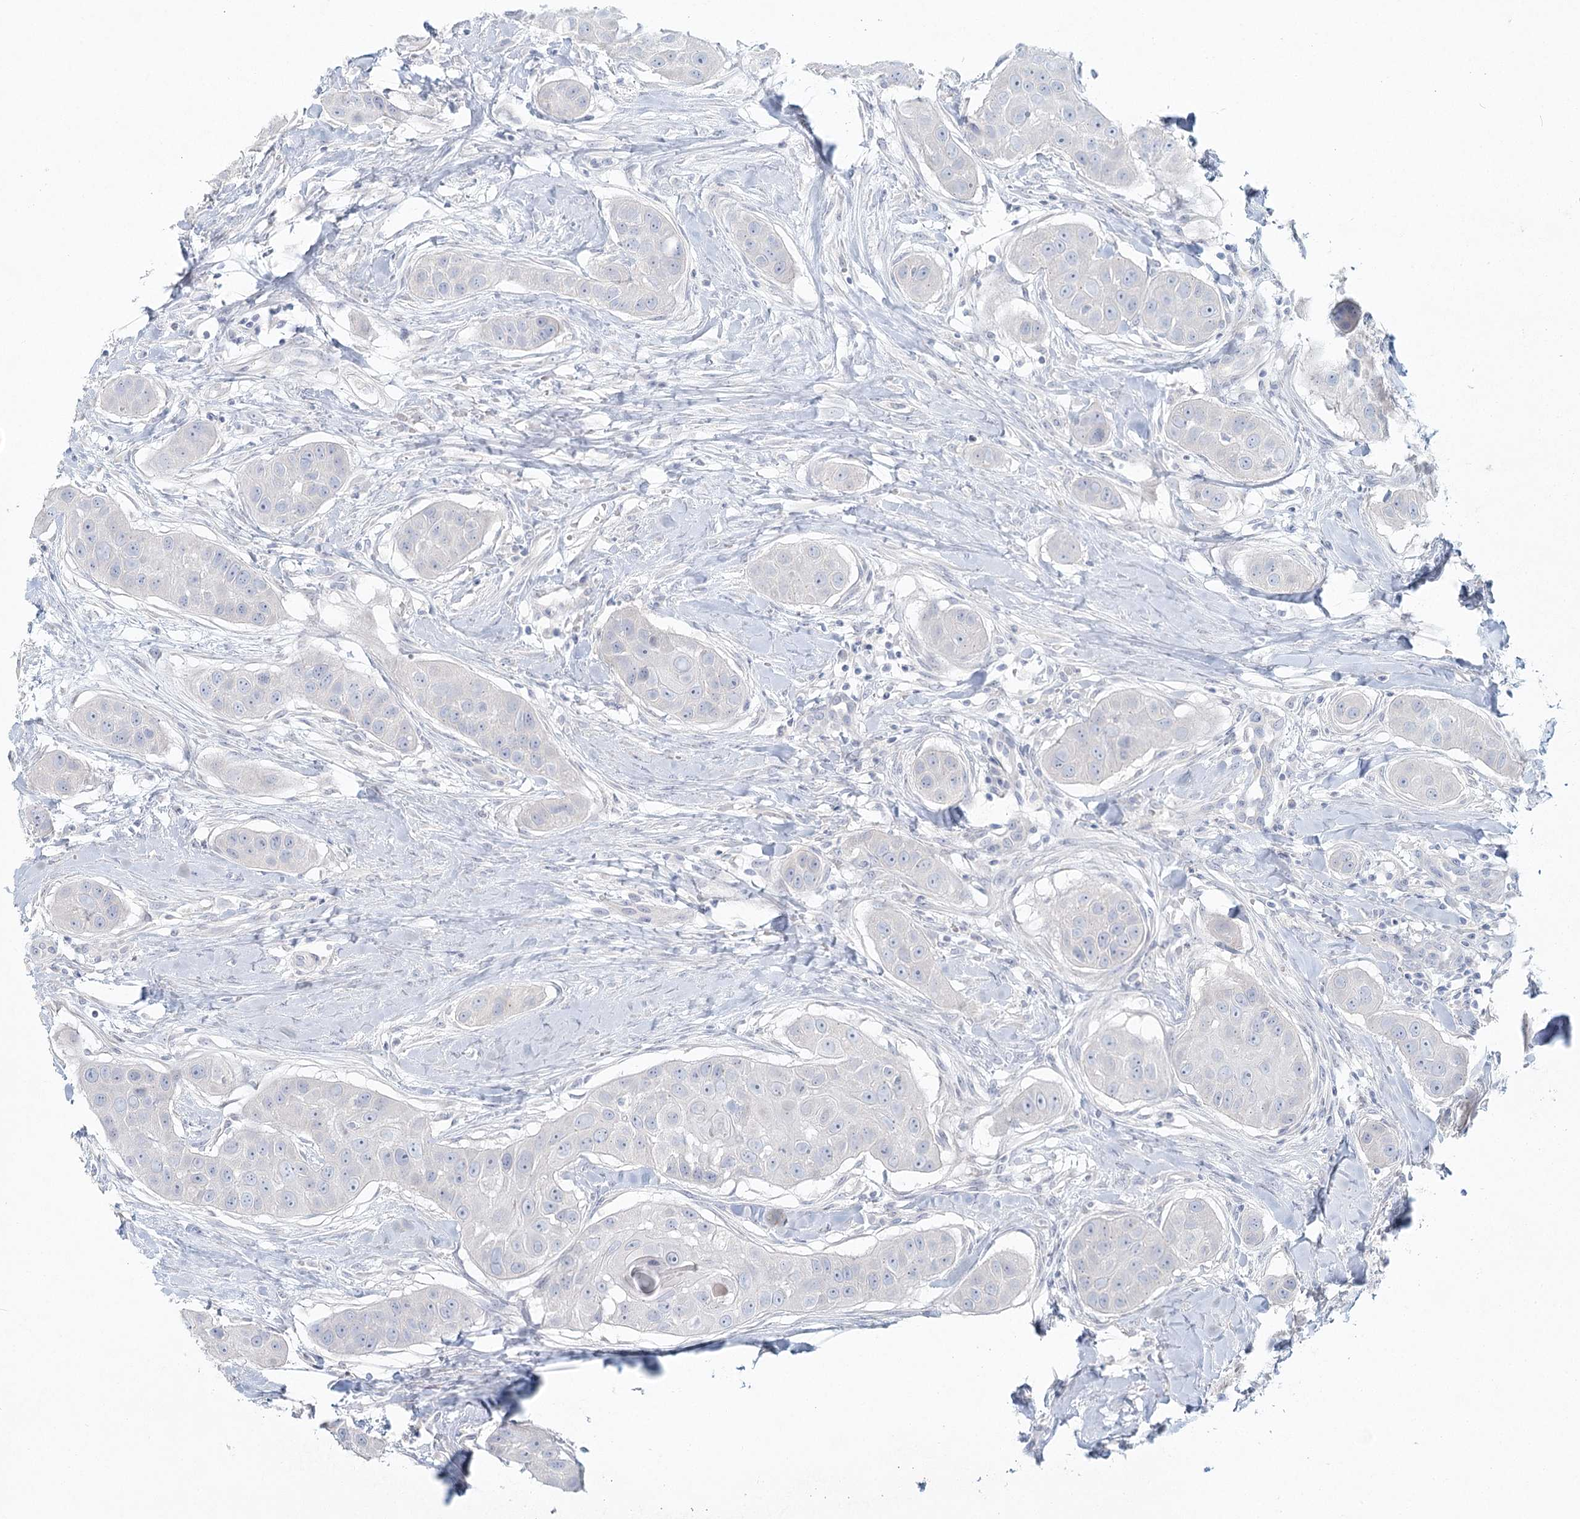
{"staining": {"intensity": "negative", "quantity": "none", "location": "none"}, "tissue": "head and neck cancer", "cell_type": "Tumor cells", "image_type": "cancer", "snomed": [{"axis": "morphology", "description": "Normal tissue, NOS"}, {"axis": "morphology", "description": "Squamous cell carcinoma, NOS"}, {"axis": "topography", "description": "Skeletal muscle"}, {"axis": "topography", "description": "Head-Neck"}], "caption": "This is an IHC histopathology image of head and neck cancer. There is no expression in tumor cells.", "gene": "LRP2BP", "patient": {"sex": "male", "age": 51}}